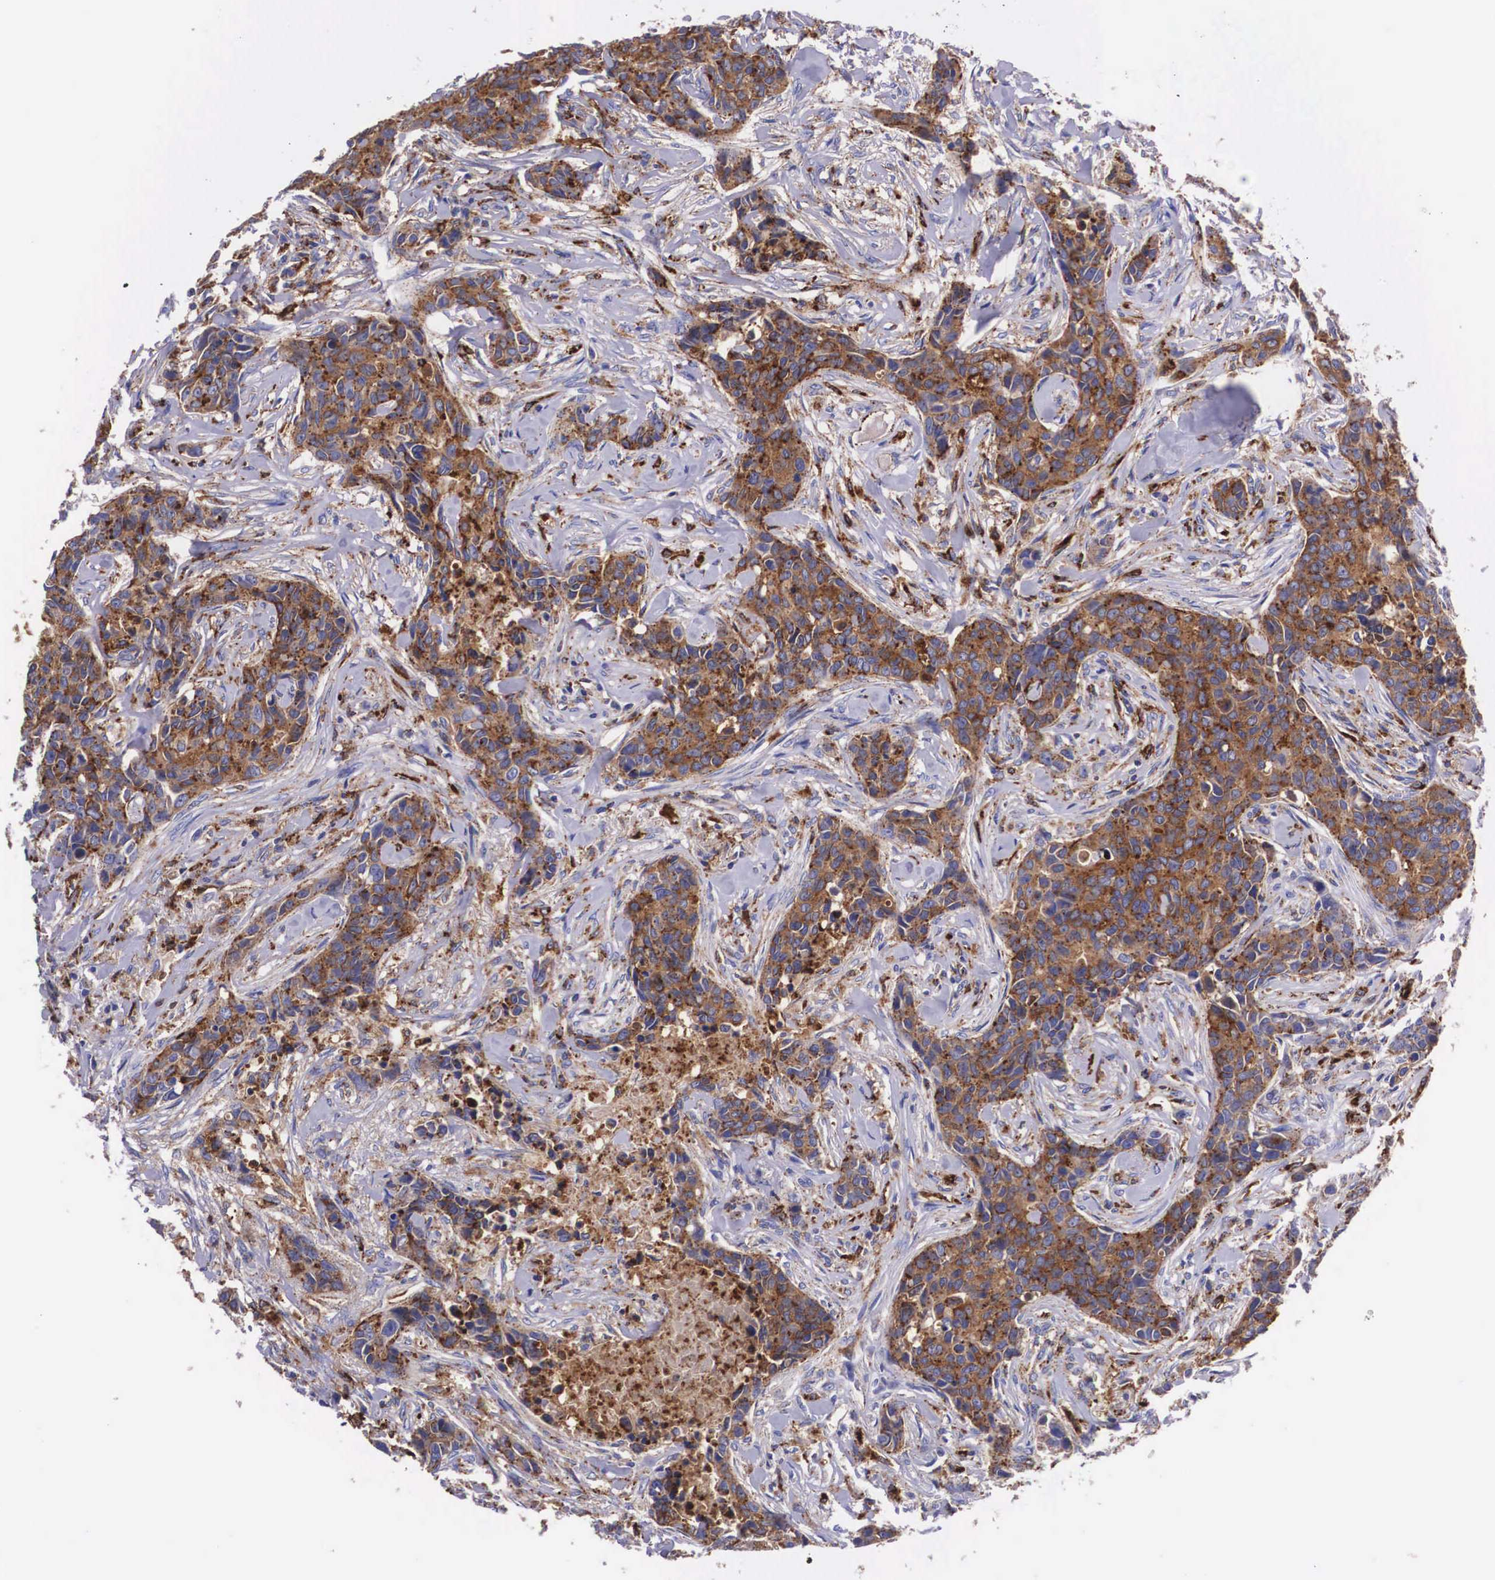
{"staining": {"intensity": "strong", "quantity": "25%-75%", "location": "cytoplasmic/membranous"}, "tissue": "breast cancer", "cell_type": "Tumor cells", "image_type": "cancer", "snomed": [{"axis": "morphology", "description": "Duct carcinoma"}, {"axis": "topography", "description": "Breast"}], "caption": "A photomicrograph of invasive ductal carcinoma (breast) stained for a protein displays strong cytoplasmic/membranous brown staining in tumor cells.", "gene": "NAGA", "patient": {"sex": "female", "age": 91}}